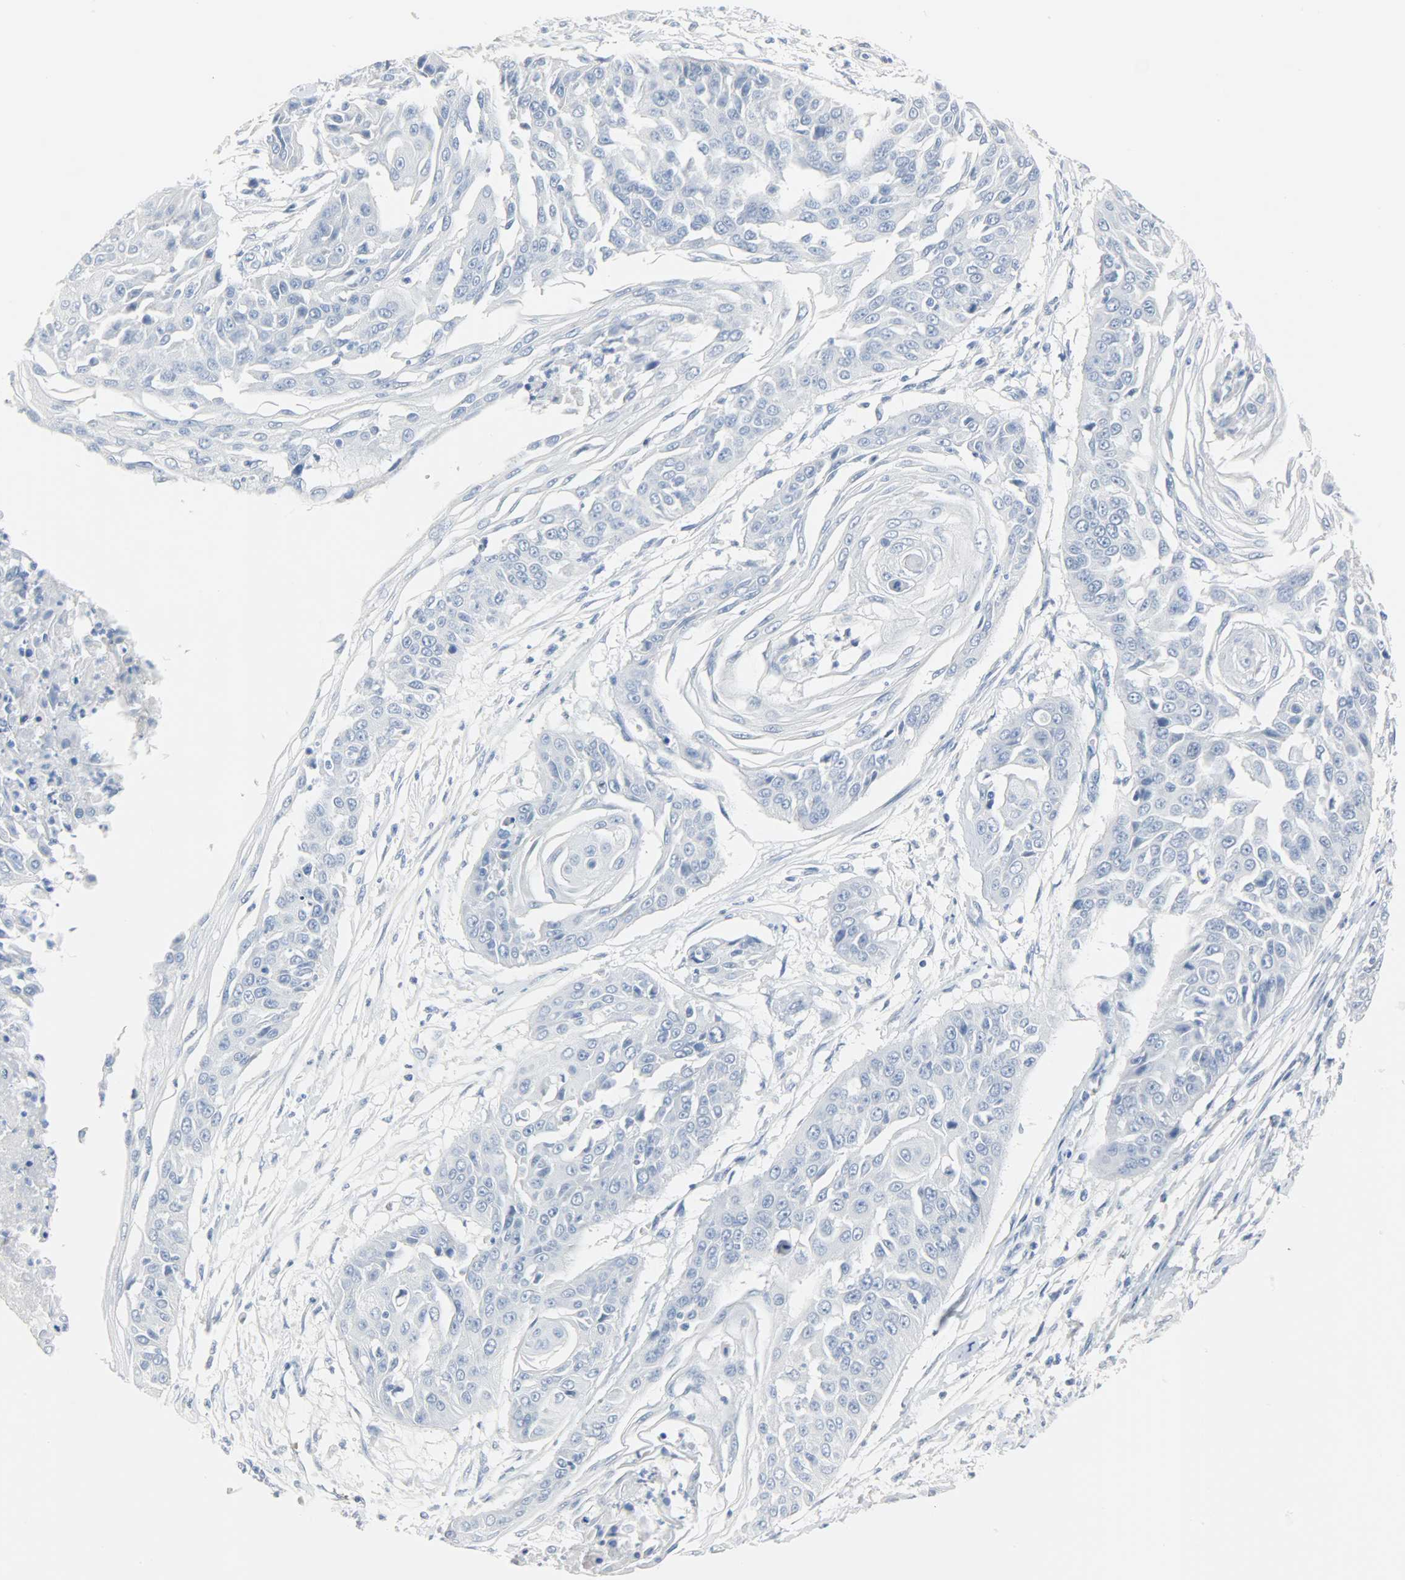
{"staining": {"intensity": "negative", "quantity": "none", "location": "none"}, "tissue": "cervical cancer", "cell_type": "Tumor cells", "image_type": "cancer", "snomed": [{"axis": "morphology", "description": "Squamous cell carcinoma, NOS"}, {"axis": "topography", "description": "Cervix"}], "caption": "A micrograph of cervical cancer stained for a protein reveals no brown staining in tumor cells.", "gene": "CA3", "patient": {"sex": "female", "age": 64}}